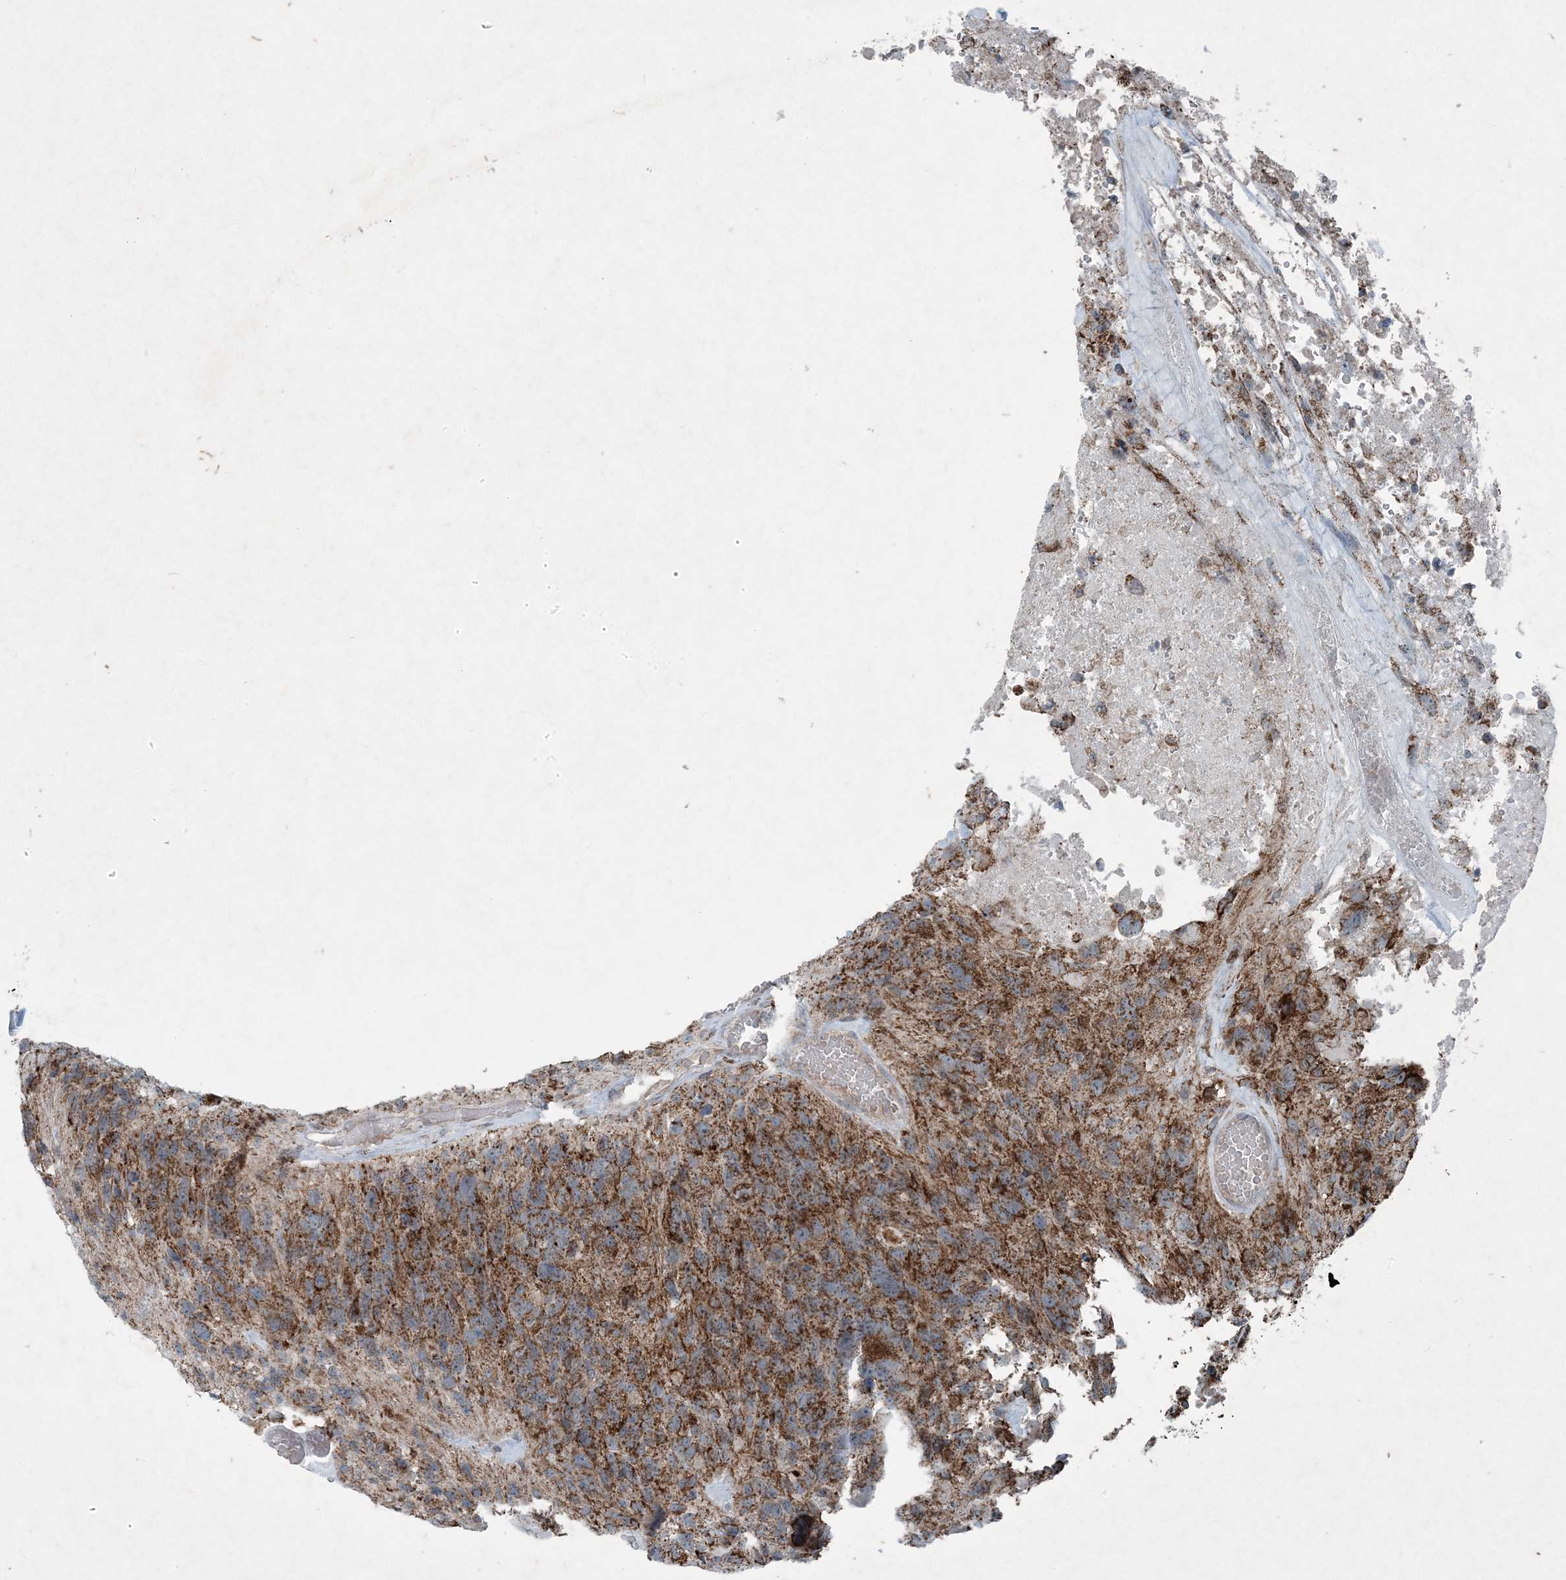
{"staining": {"intensity": "moderate", "quantity": ">75%", "location": "cytoplasmic/membranous"}, "tissue": "glioma", "cell_type": "Tumor cells", "image_type": "cancer", "snomed": [{"axis": "morphology", "description": "Glioma, malignant, High grade"}, {"axis": "topography", "description": "Brain"}], "caption": "Immunohistochemical staining of human malignant high-grade glioma demonstrates medium levels of moderate cytoplasmic/membranous protein positivity in about >75% of tumor cells.", "gene": "PC", "patient": {"sex": "male", "age": 69}}